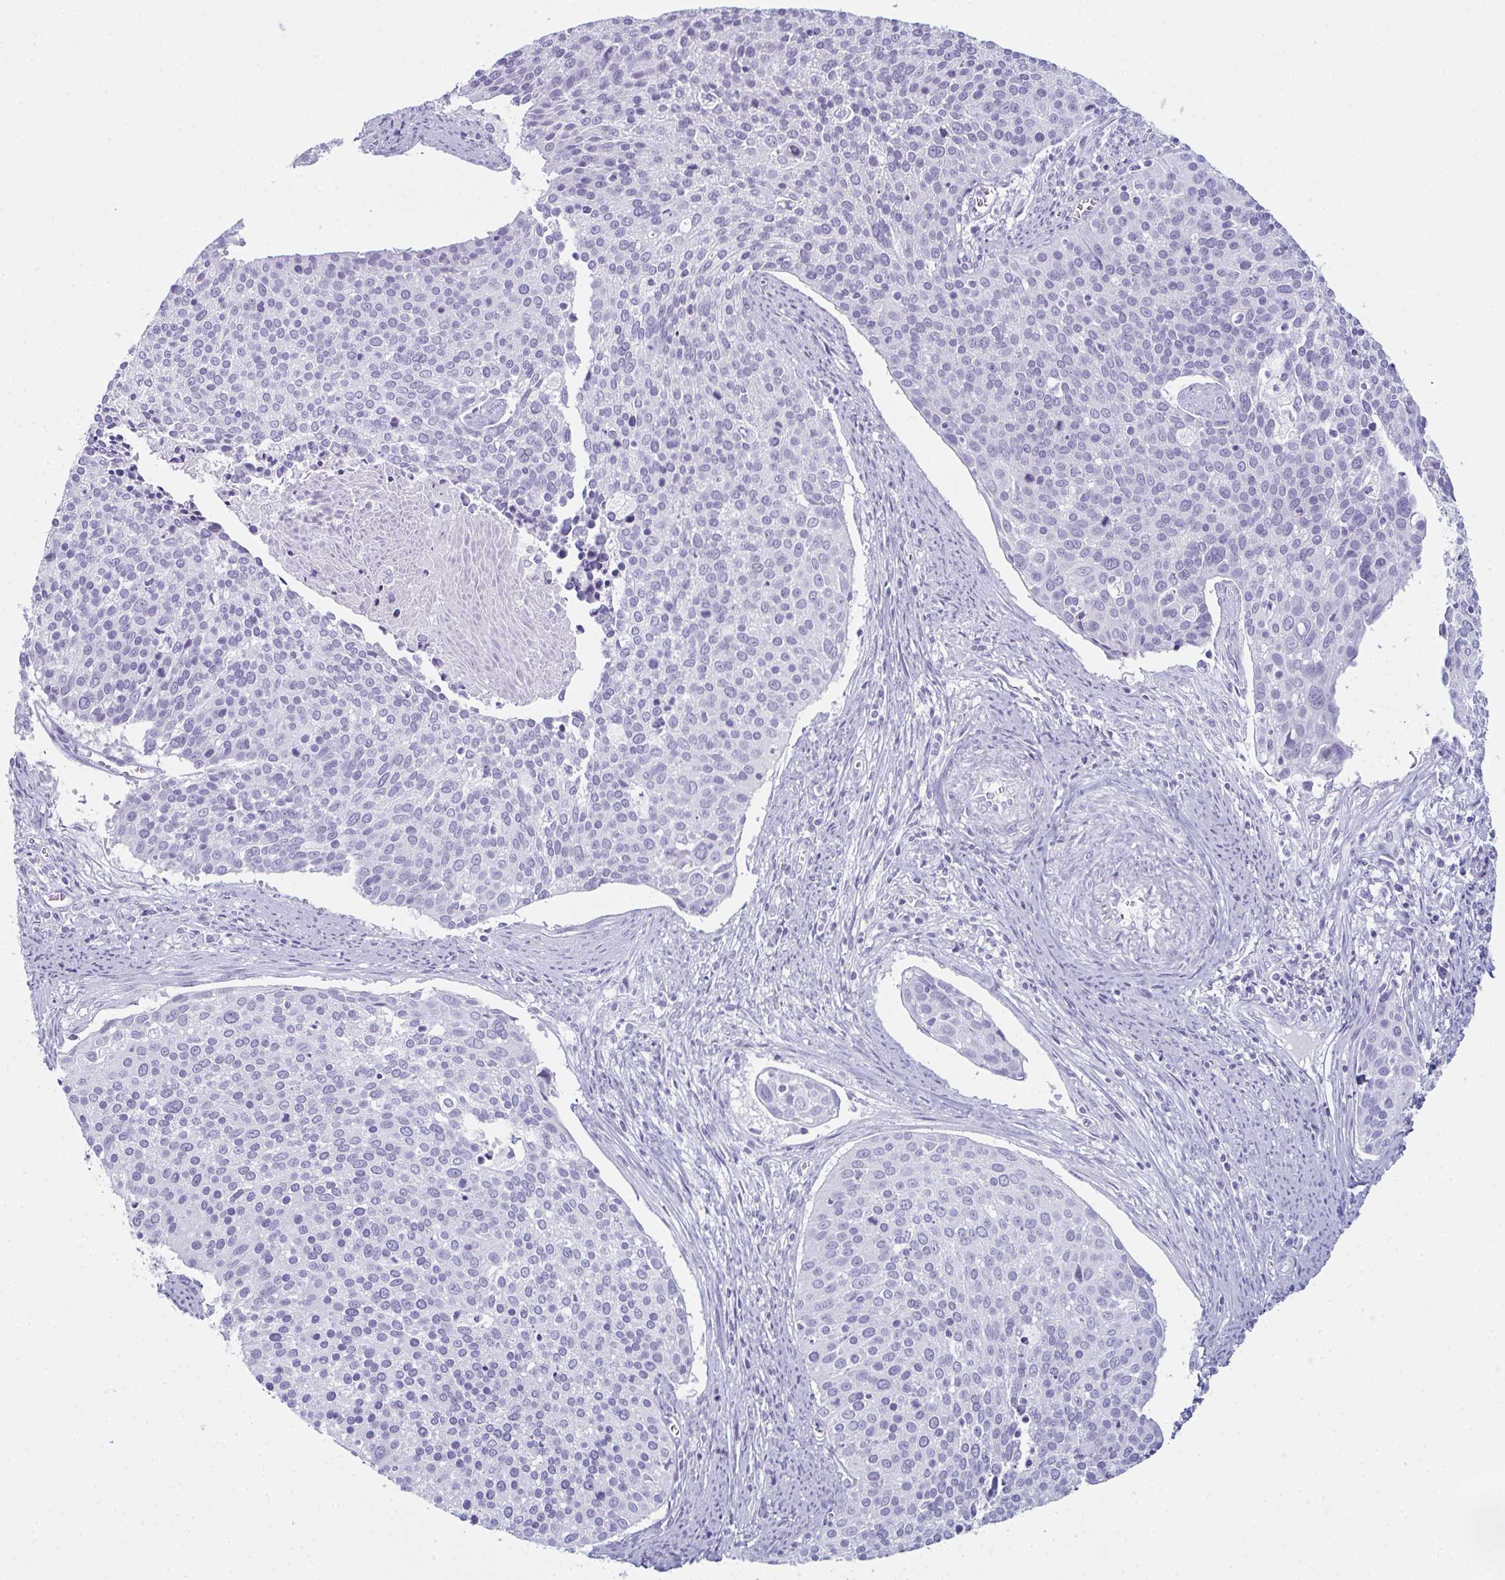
{"staining": {"intensity": "negative", "quantity": "none", "location": "none"}, "tissue": "cervical cancer", "cell_type": "Tumor cells", "image_type": "cancer", "snomed": [{"axis": "morphology", "description": "Squamous cell carcinoma, NOS"}, {"axis": "topography", "description": "Cervix"}], "caption": "Immunohistochemistry (IHC) photomicrograph of neoplastic tissue: human cervical cancer stained with DAB exhibits no significant protein expression in tumor cells.", "gene": "ENKUR", "patient": {"sex": "female", "age": 39}}